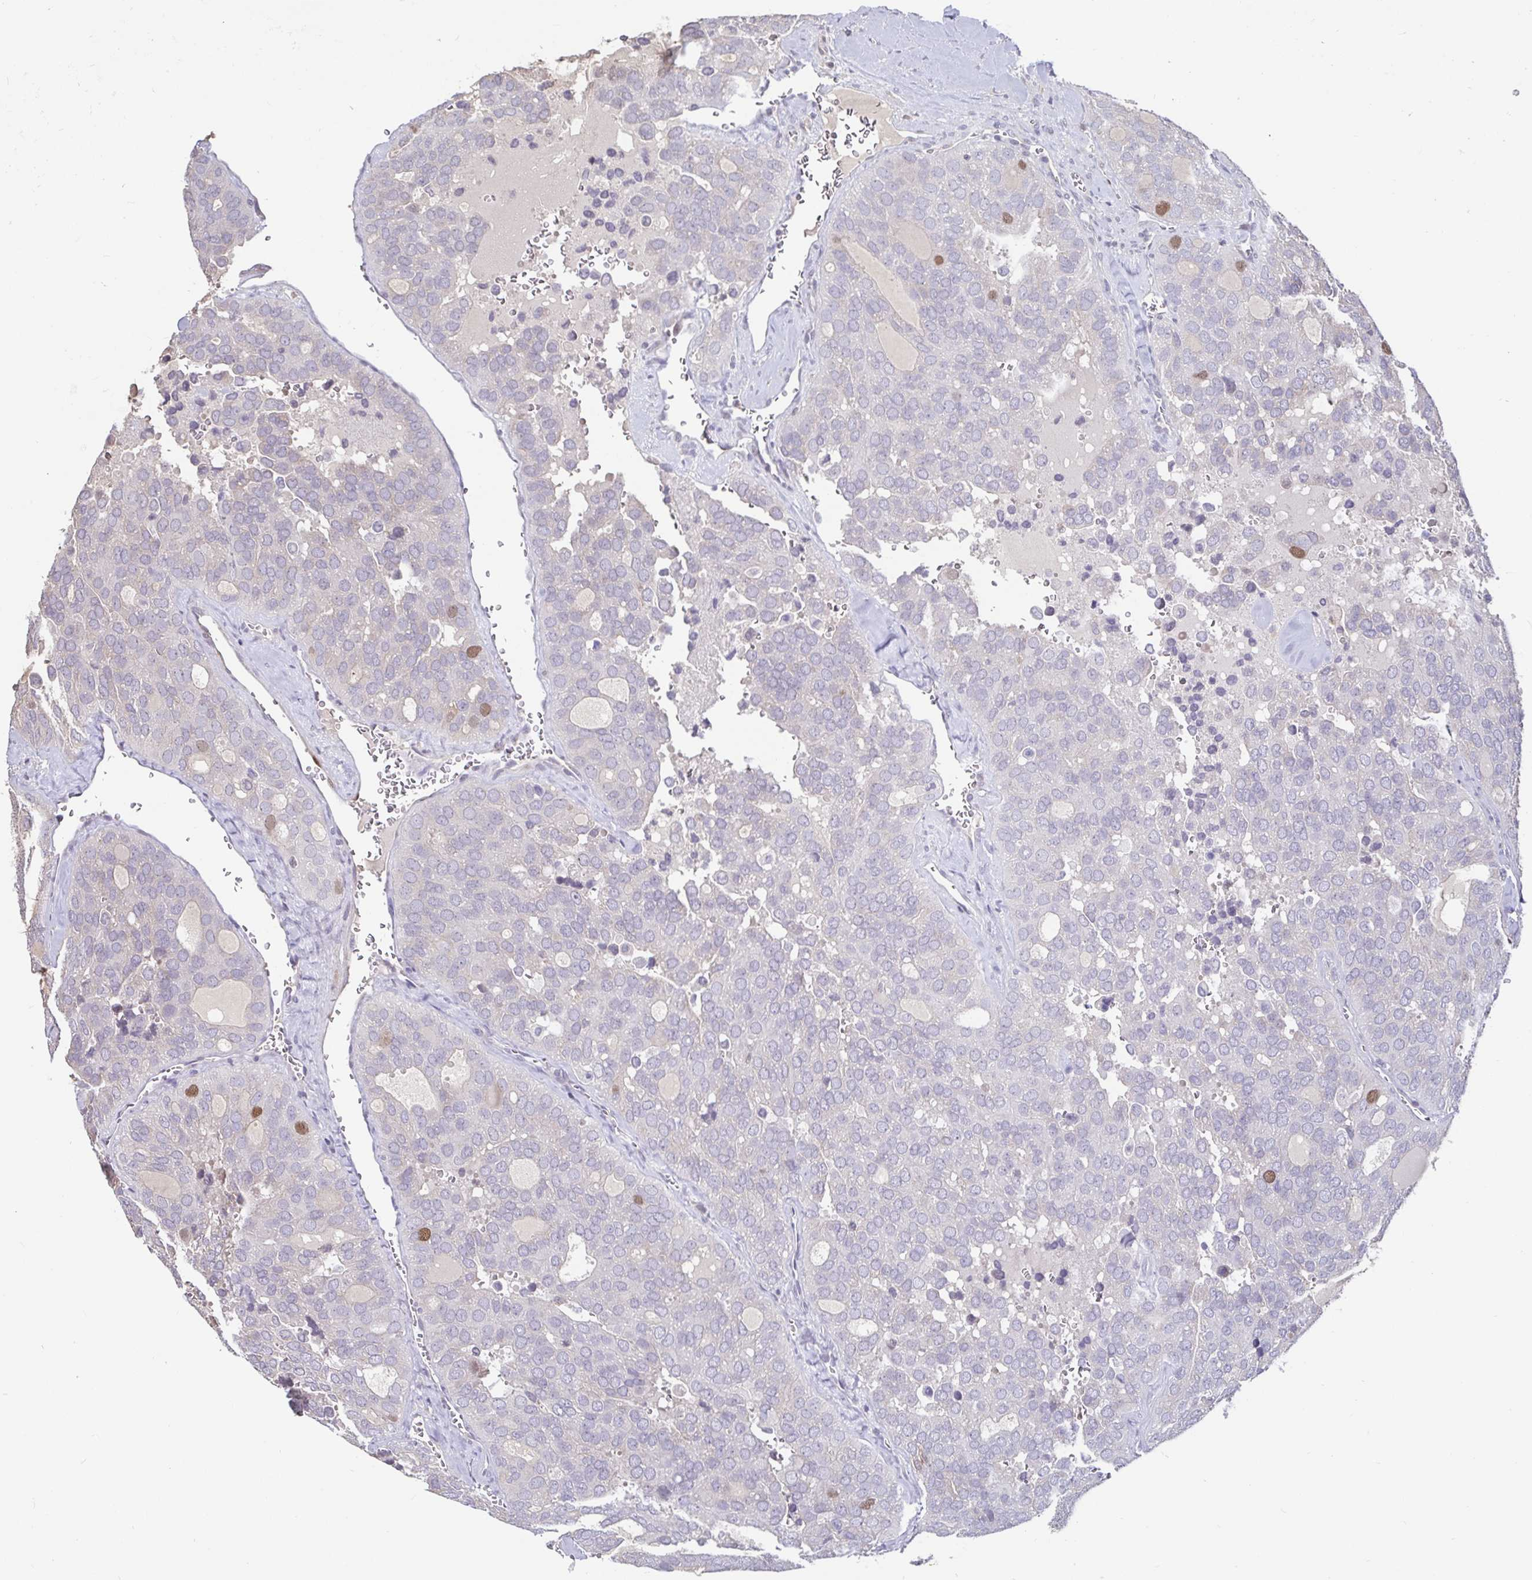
{"staining": {"intensity": "moderate", "quantity": "<25%", "location": "nuclear"}, "tissue": "thyroid cancer", "cell_type": "Tumor cells", "image_type": "cancer", "snomed": [{"axis": "morphology", "description": "Follicular adenoma carcinoma, NOS"}, {"axis": "topography", "description": "Thyroid gland"}], "caption": "A low amount of moderate nuclear staining is identified in about <25% of tumor cells in thyroid follicular adenoma carcinoma tissue. Using DAB (brown) and hematoxylin (blue) stains, captured at high magnification using brightfield microscopy.", "gene": "ANLN", "patient": {"sex": "male", "age": 75}}